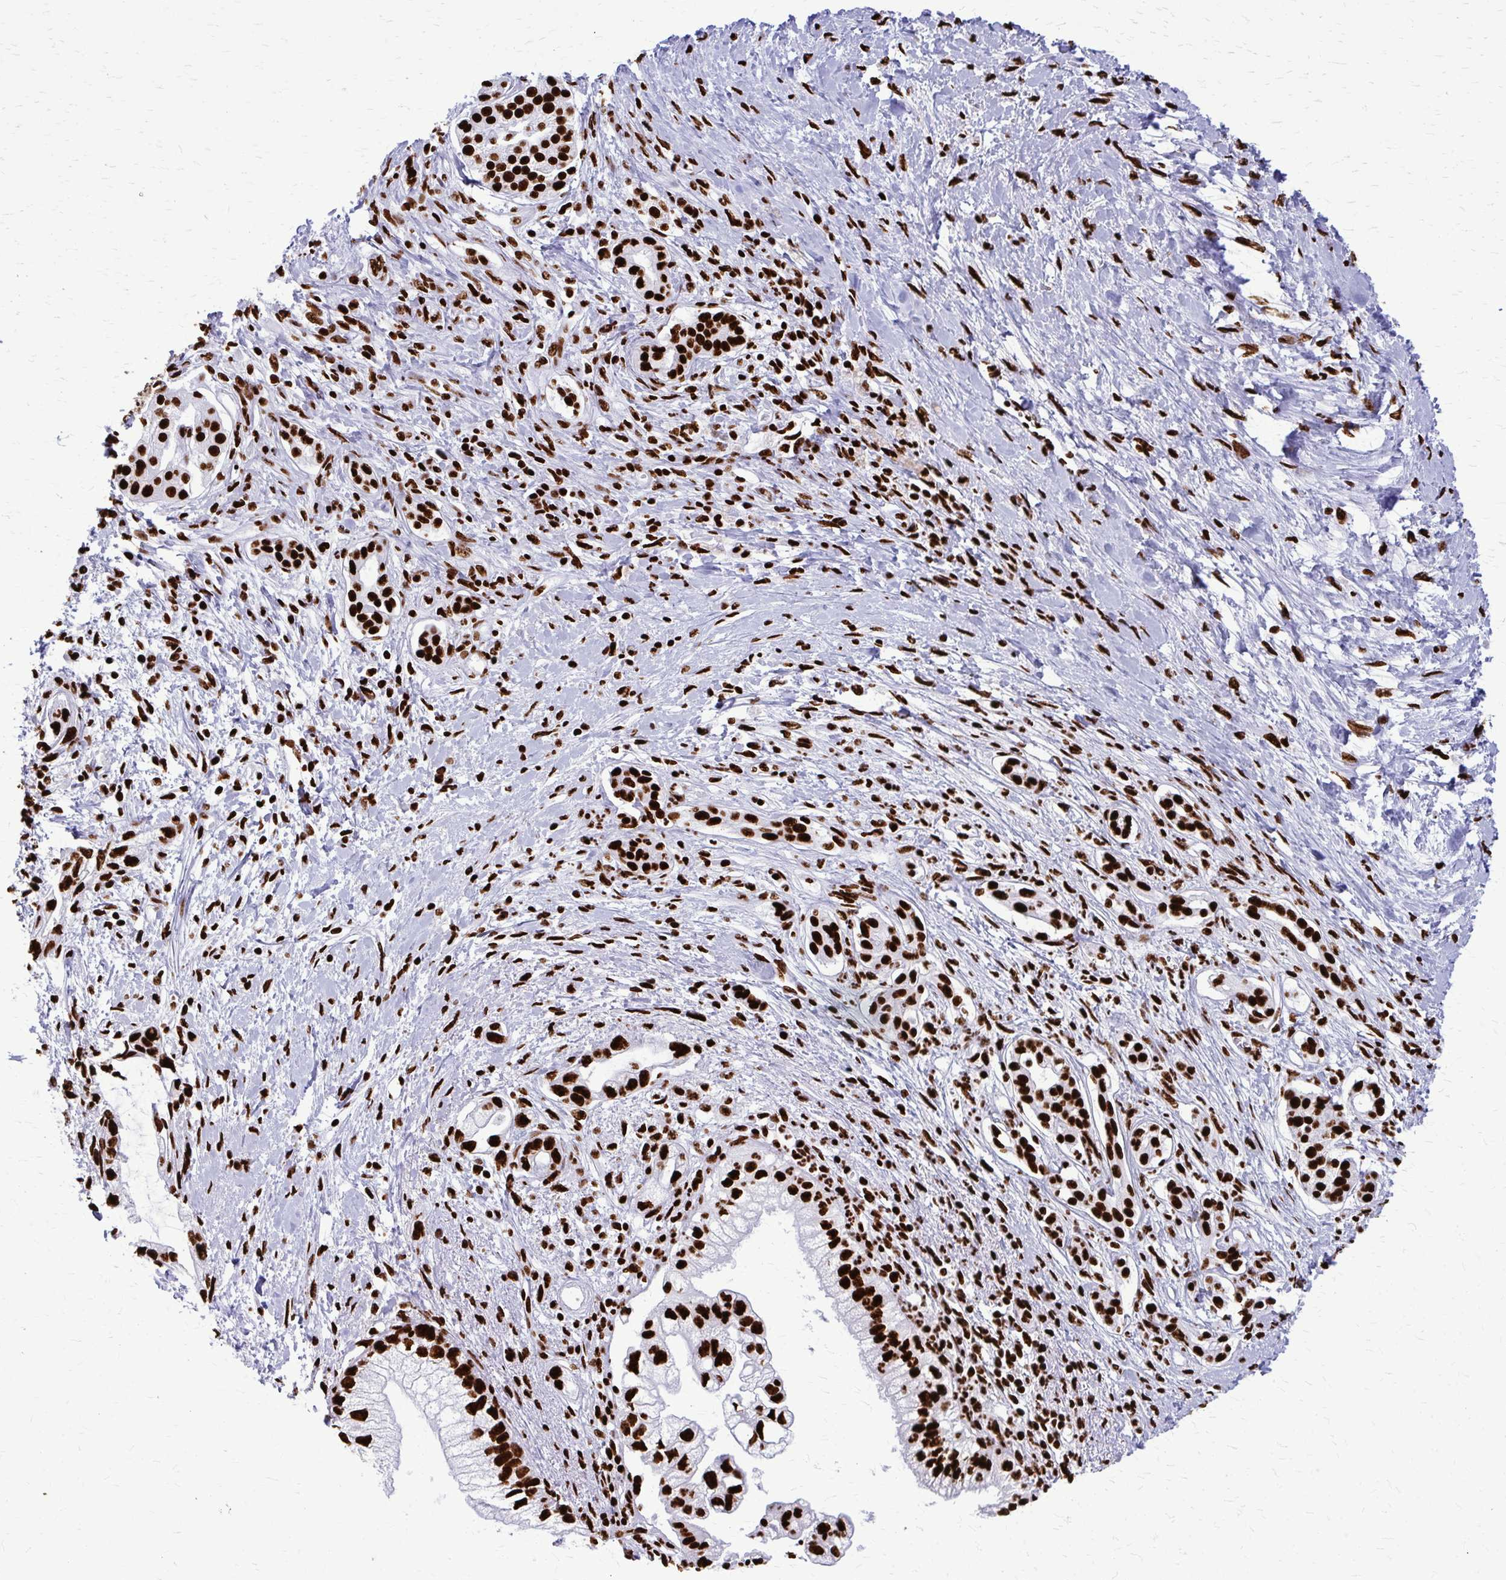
{"staining": {"intensity": "strong", "quantity": ">75%", "location": "nuclear"}, "tissue": "pancreatic cancer", "cell_type": "Tumor cells", "image_type": "cancer", "snomed": [{"axis": "morphology", "description": "Adenocarcinoma, NOS"}, {"axis": "topography", "description": "Pancreas"}], "caption": "Pancreatic cancer stained with IHC exhibits strong nuclear expression in approximately >75% of tumor cells.", "gene": "SFPQ", "patient": {"sex": "male", "age": 70}}